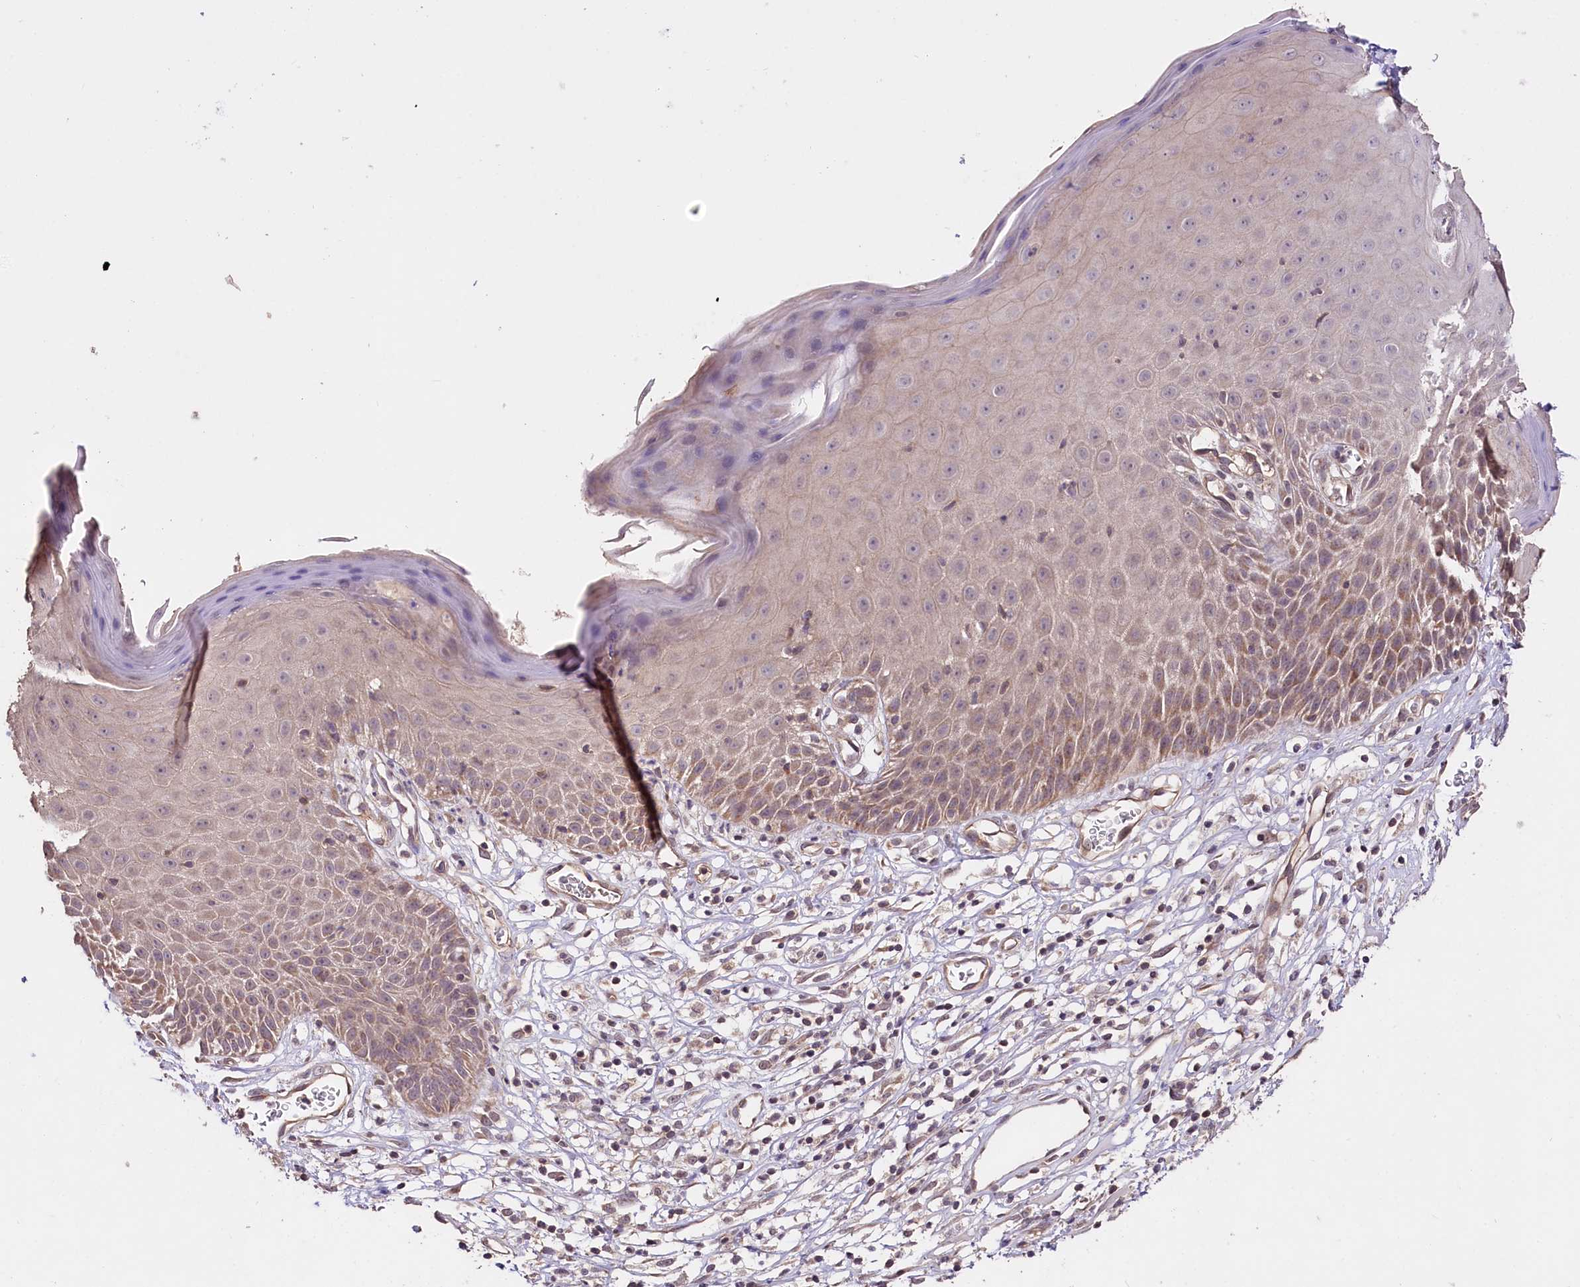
{"staining": {"intensity": "weak", "quantity": "25%-75%", "location": "cytoplasmic/membranous"}, "tissue": "skin", "cell_type": "Epidermal cells", "image_type": "normal", "snomed": [{"axis": "morphology", "description": "Normal tissue, NOS"}, {"axis": "topography", "description": "Vulva"}], "caption": "Brown immunohistochemical staining in unremarkable human skin exhibits weak cytoplasmic/membranous positivity in approximately 25%-75% of epidermal cells.", "gene": "TAFAZZIN", "patient": {"sex": "female", "age": 68}}